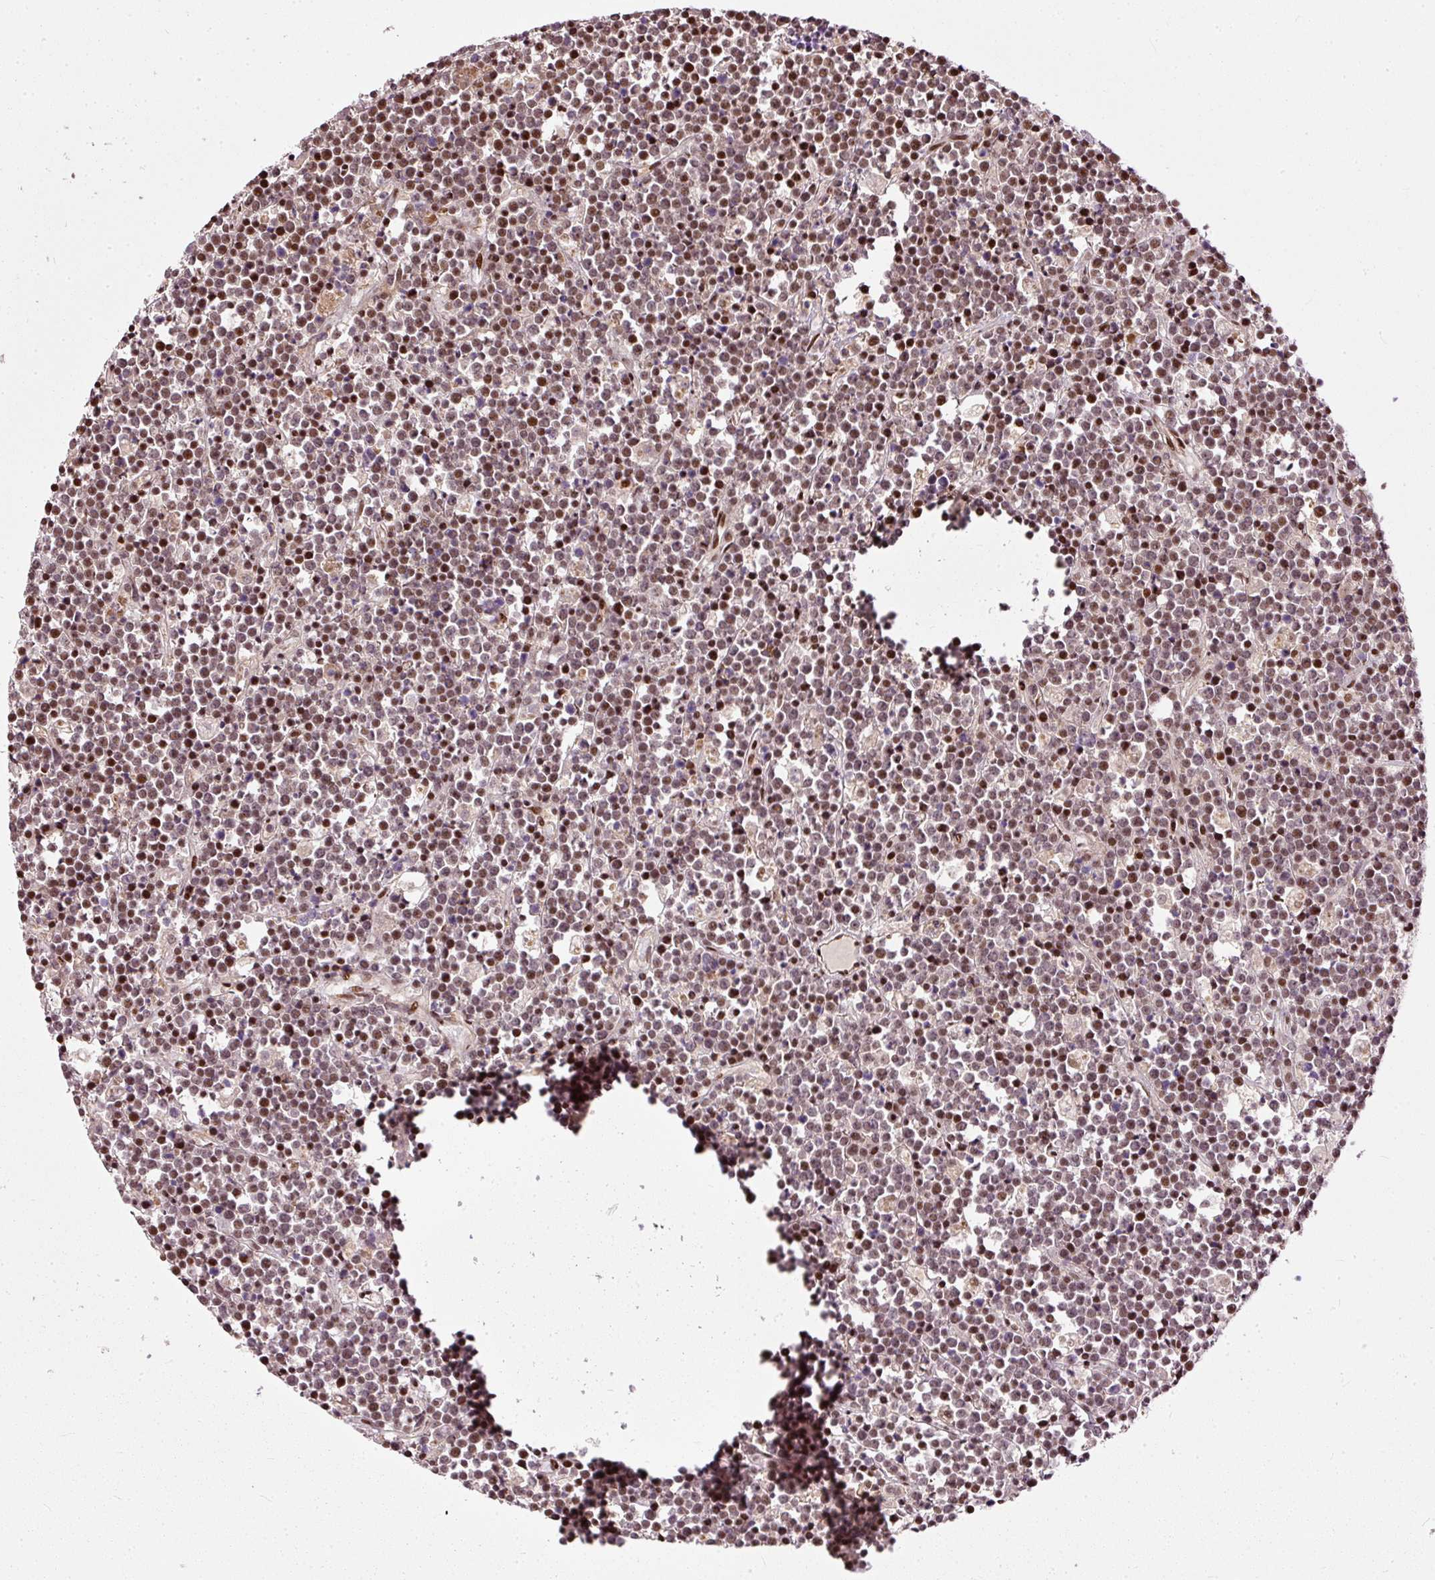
{"staining": {"intensity": "moderate", "quantity": ">75%", "location": "nuclear"}, "tissue": "lymphoma", "cell_type": "Tumor cells", "image_type": "cancer", "snomed": [{"axis": "morphology", "description": "Malignant lymphoma, non-Hodgkin's type, High grade"}, {"axis": "topography", "description": "Ovary"}], "caption": "Brown immunohistochemical staining in lymphoma shows moderate nuclear positivity in approximately >75% of tumor cells. (DAB (3,3'-diaminobenzidine) IHC, brown staining for protein, blue staining for nuclei).", "gene": "ZNF778", "patient": {"sex": "female", "age": 56}}